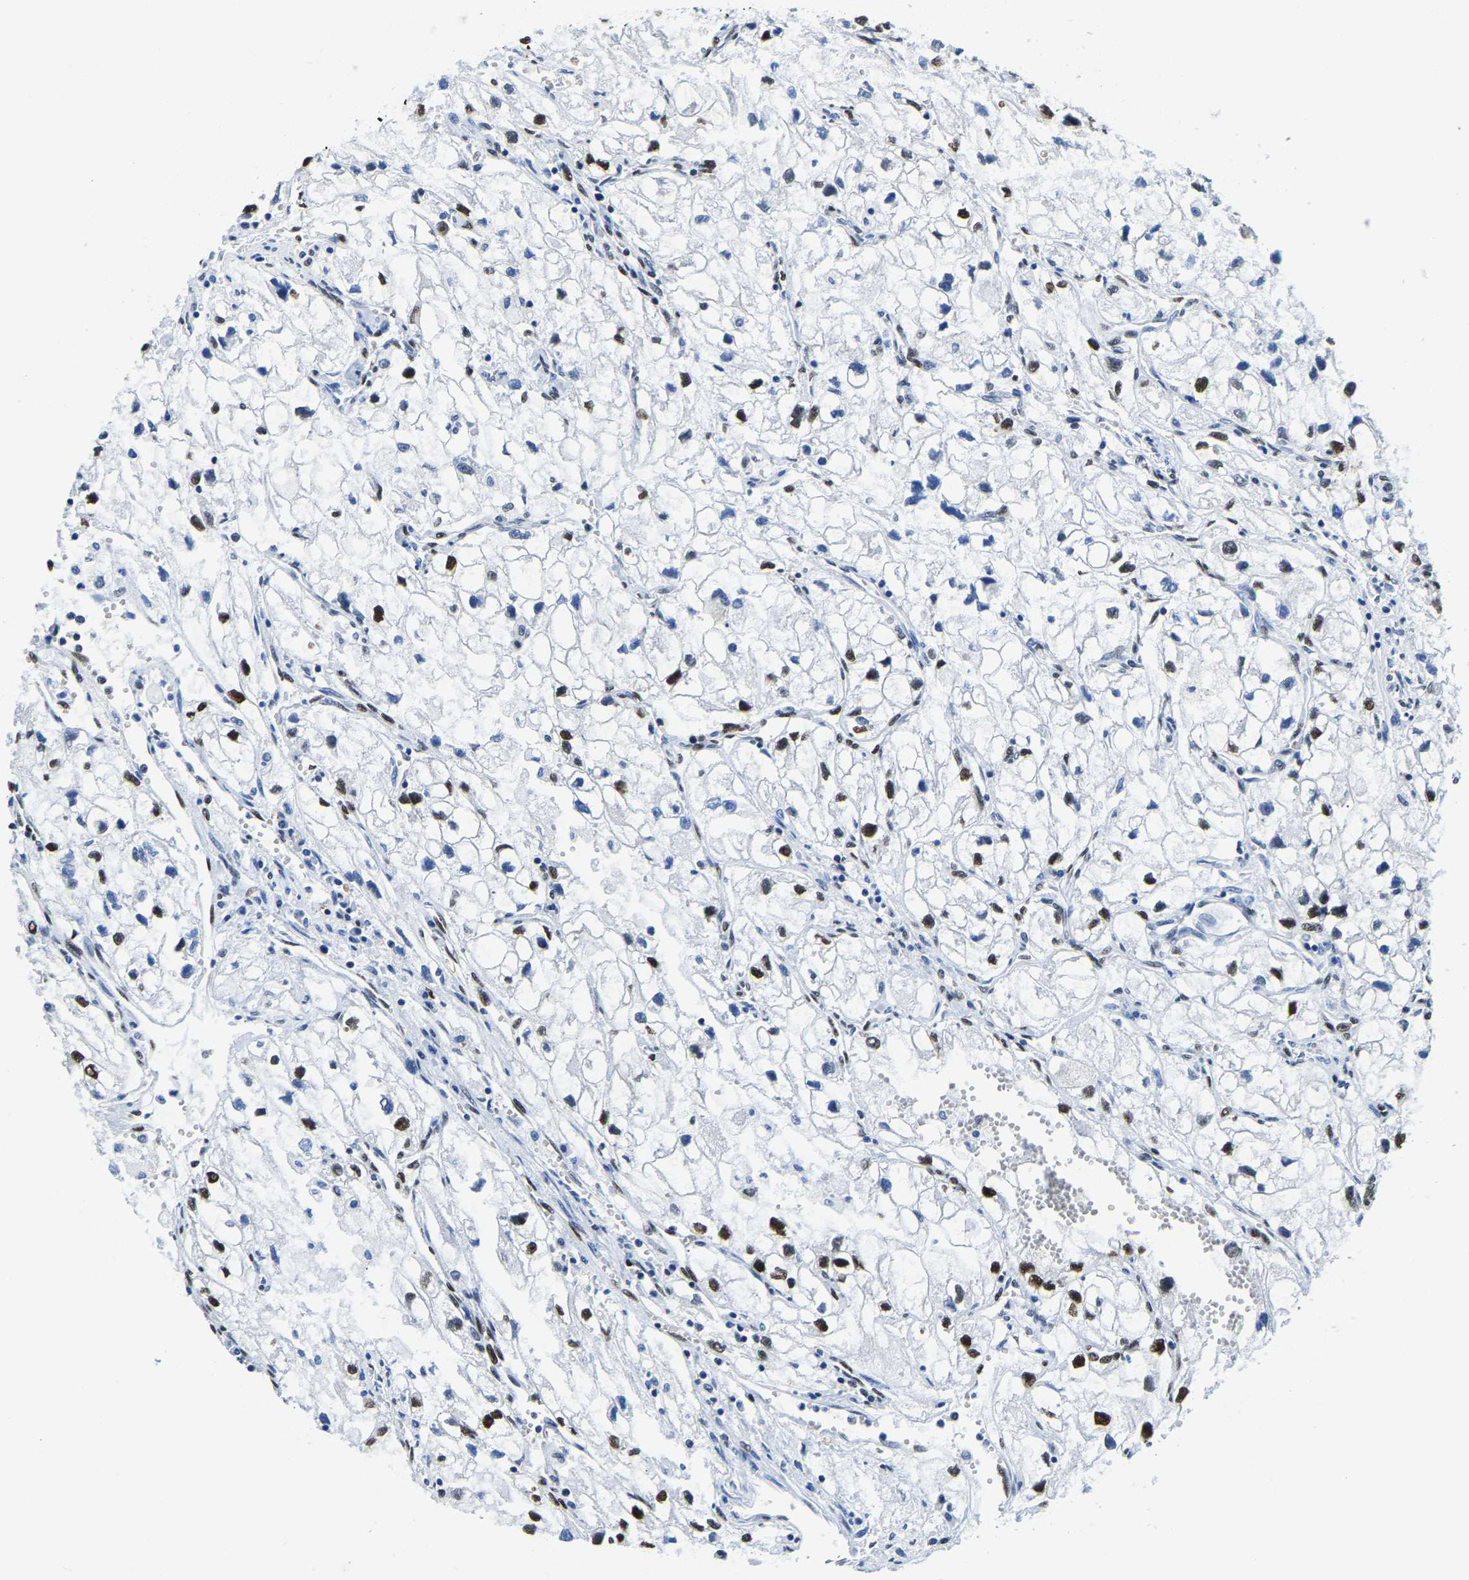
{"staining": {"intensity": "moderate", "quantity": "25%-75%", "location": "nuclear"}, "tissue": "renal cancer", "cell_type": "Tumor cells", "image_type": "cancer", "snomed": [{"axis": "morphology", "description": "Adenocarcinoma, NOS"}, {"axis": "topography", "description": "Kidney"}], "caption": "A high-resolution micrograph shows immunohistochemistry (IHC) staining of adenocarcinoma (renal), which shows moderate nuclear positivity in about 25%-75% of tumor cells.", "gene": "UBA1", "patient": {"sex": "female", "age": 70}}